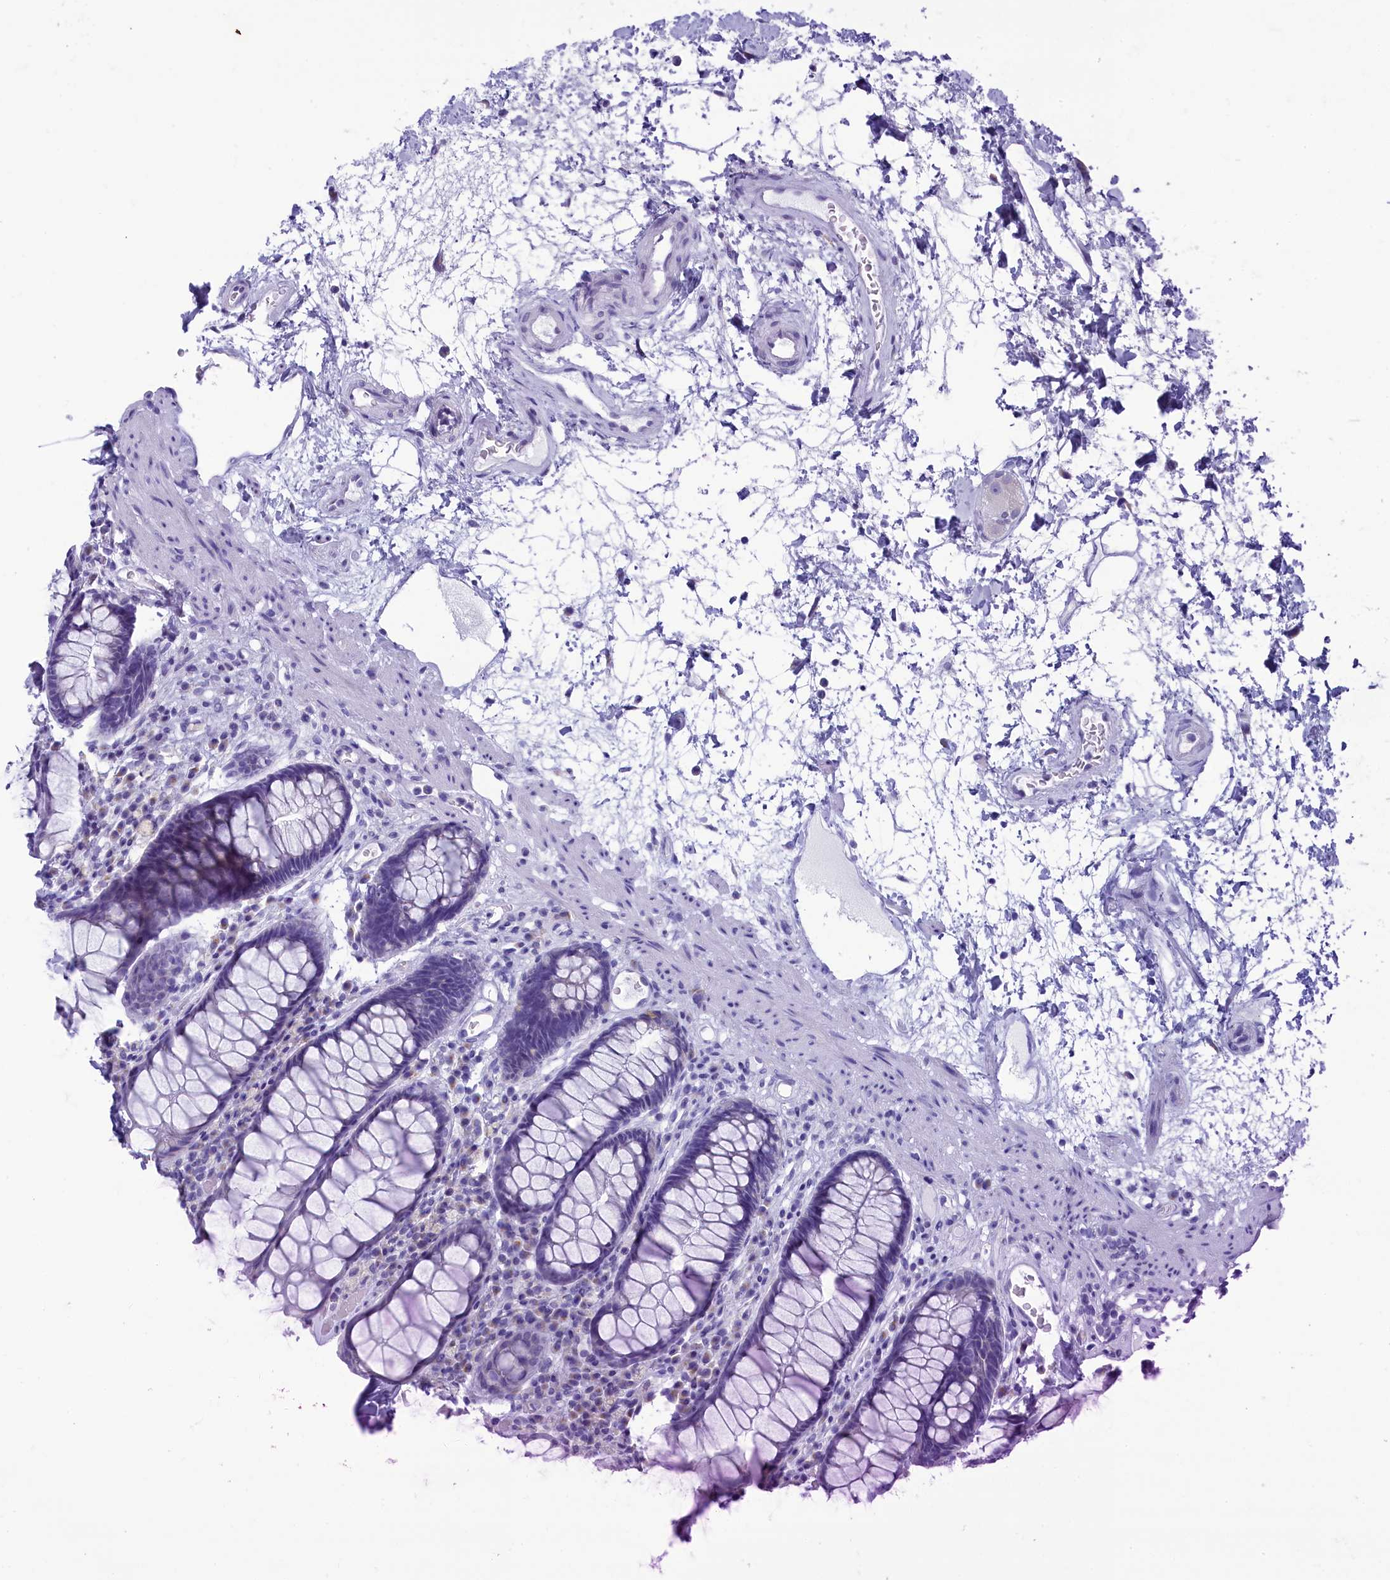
{"staining": {"intensity": "negative", "quantity": "none", "location": "none"}, "tissue": "rectum", "cell_type": "Glandular cells", "image_type": "normal", "snomed": [{"axis": "morphology", "description": "Normal tissue, NOS"}, {"axis": "topography", "description": "Rectum"}], "caption": "Immunohistochemical staining of benign rectum shows no significant staining in glandular cells. The staining is performed using DAB (3,3'-diaminobenzidine) brown chromogen with nuclei counter-stained in using hematoxylin.", "gene": "SKA3", "patient": {"sex": "male", "age": 64}}